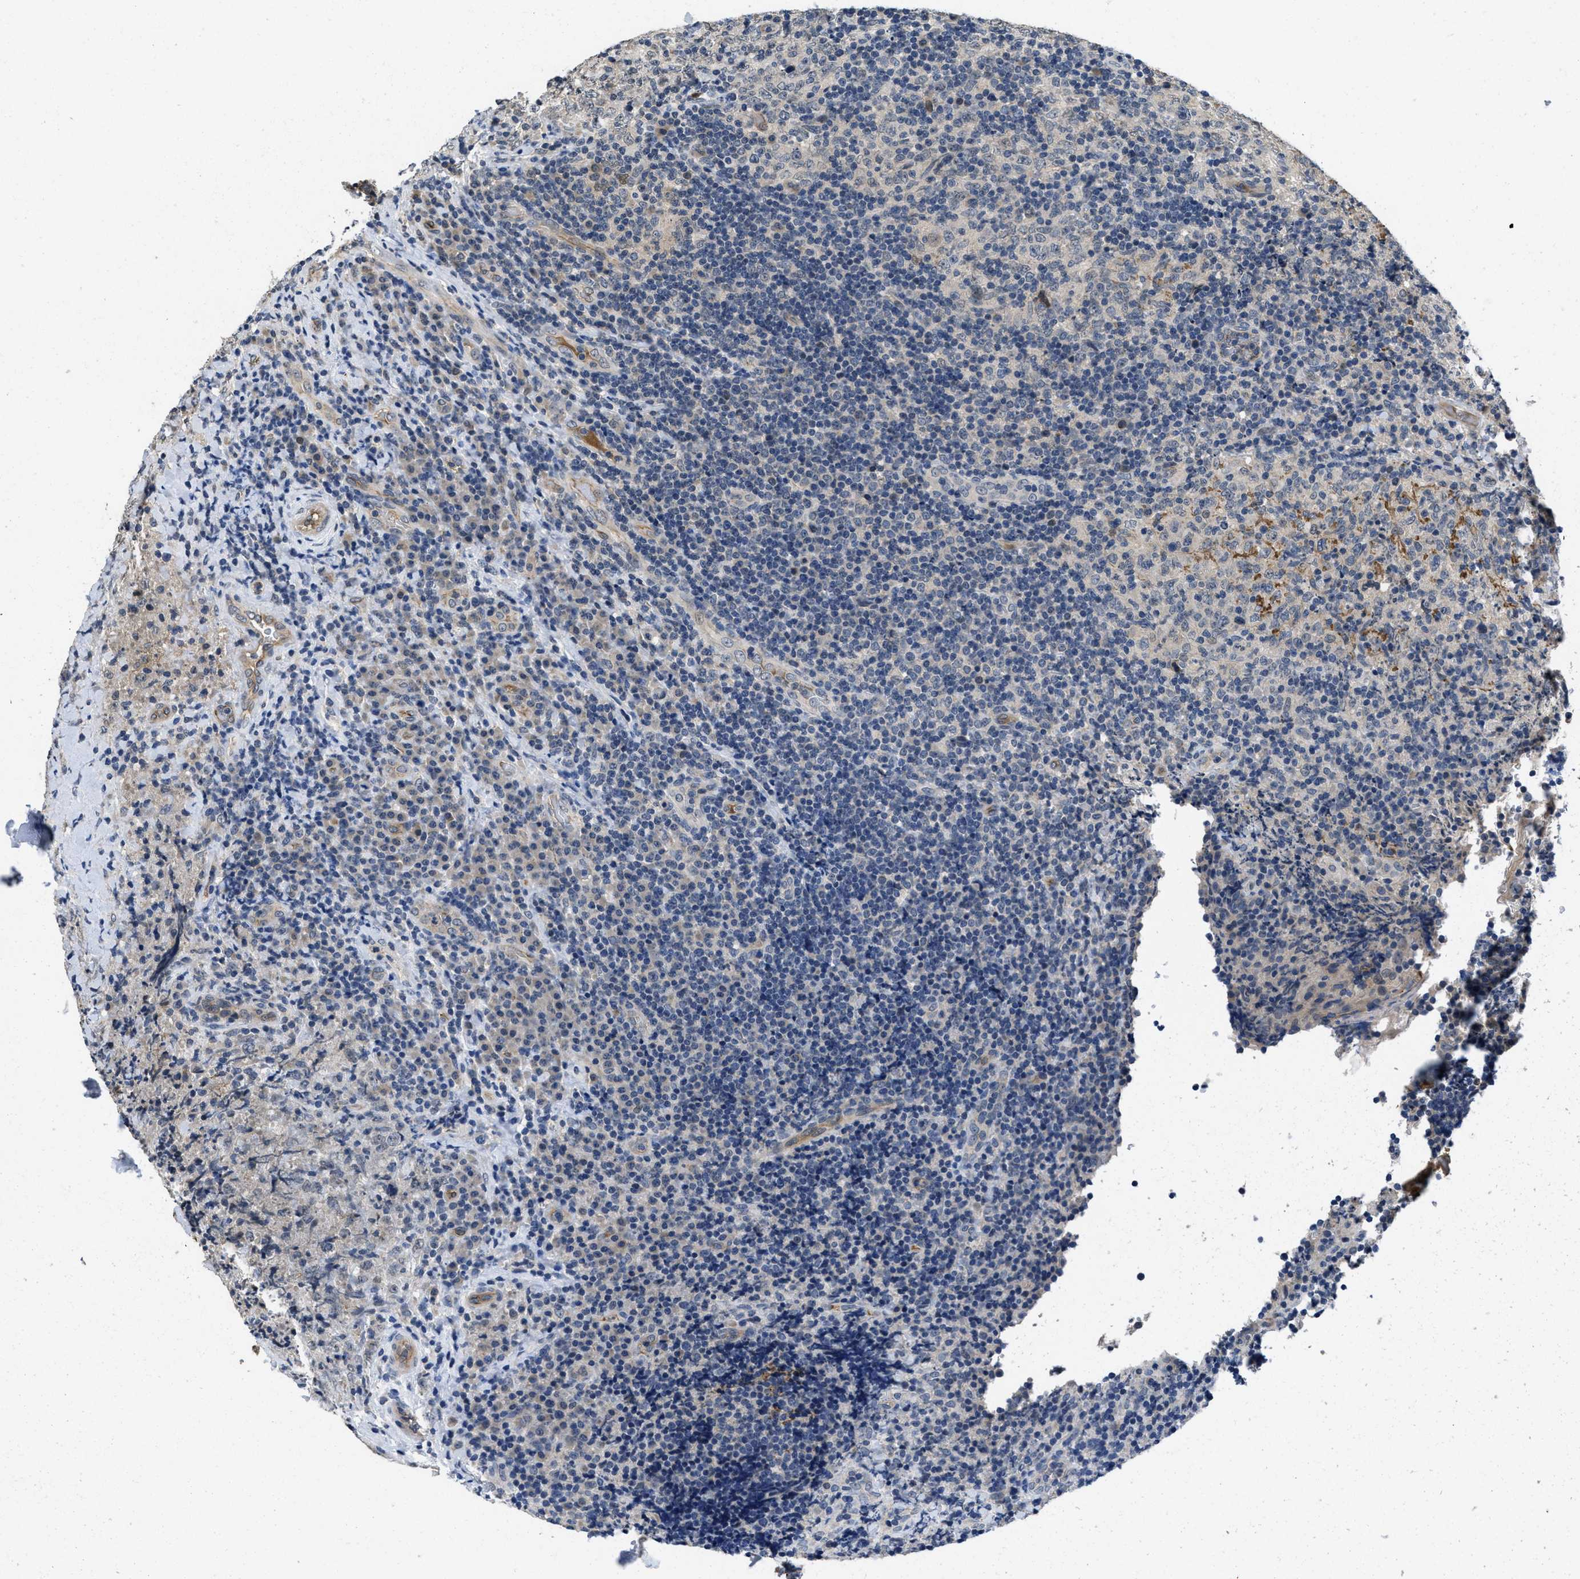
{"staining": {"intensity": "weak", "quantity": "<25%", "location": "cytoplasmic/membranous"}, "tissue": "lymphoma", "cell_type": "Tumor cells", "image_type": "cancer", "snomed": [{"axis": "morphology", "description": "Malignant lymphoma, non-Hodgkin's type, High grade"}, {"axis": "topography", "description": "Tonsil"}], "caption": "IHC of human lymphoma displays no positivity in tumor cells.", "gene": "ANGPT1", "patient": {"sex": "female", "age": 36}}